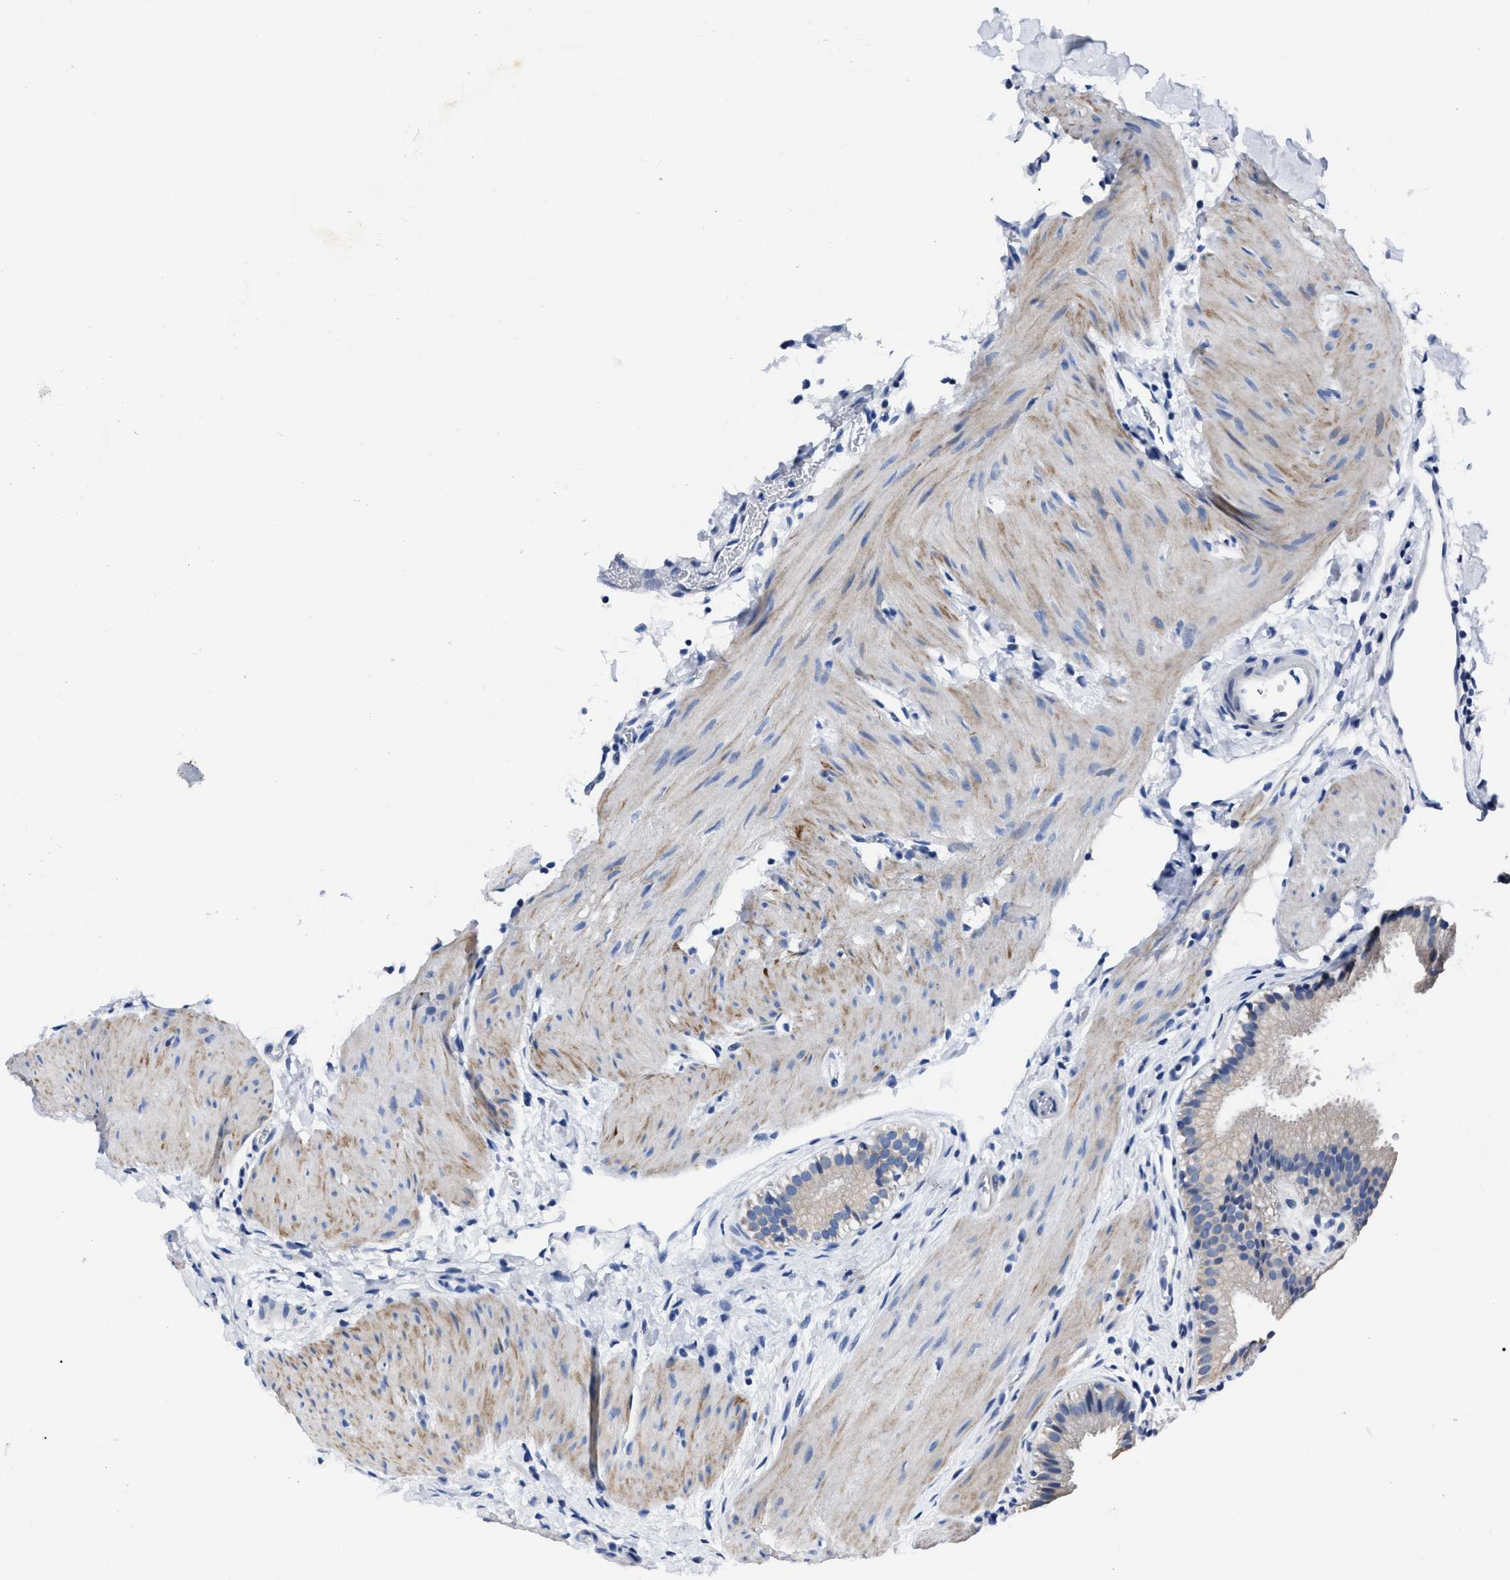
{"staining": {"intensity": "negative", "quantity": "none", "location": "none"}, "tissue": "gallbladder", "cell_type": "Glandular cells", "image_type": "normal", "snomed": [{"axis": "morphology", "description": "Normal tissue, NOS"}, {"axis": "topography", "description": "Gallbladder"}], "caption": "Glandular cells are negative for protein expression in unremarkable human gallbladder. (Brightfield microscopy of DAB (3,3'-diaminobenzidine) IHC at high magnification).", "gene": "MOV10L1", "patient": {"sex": "female", "age": 26}}